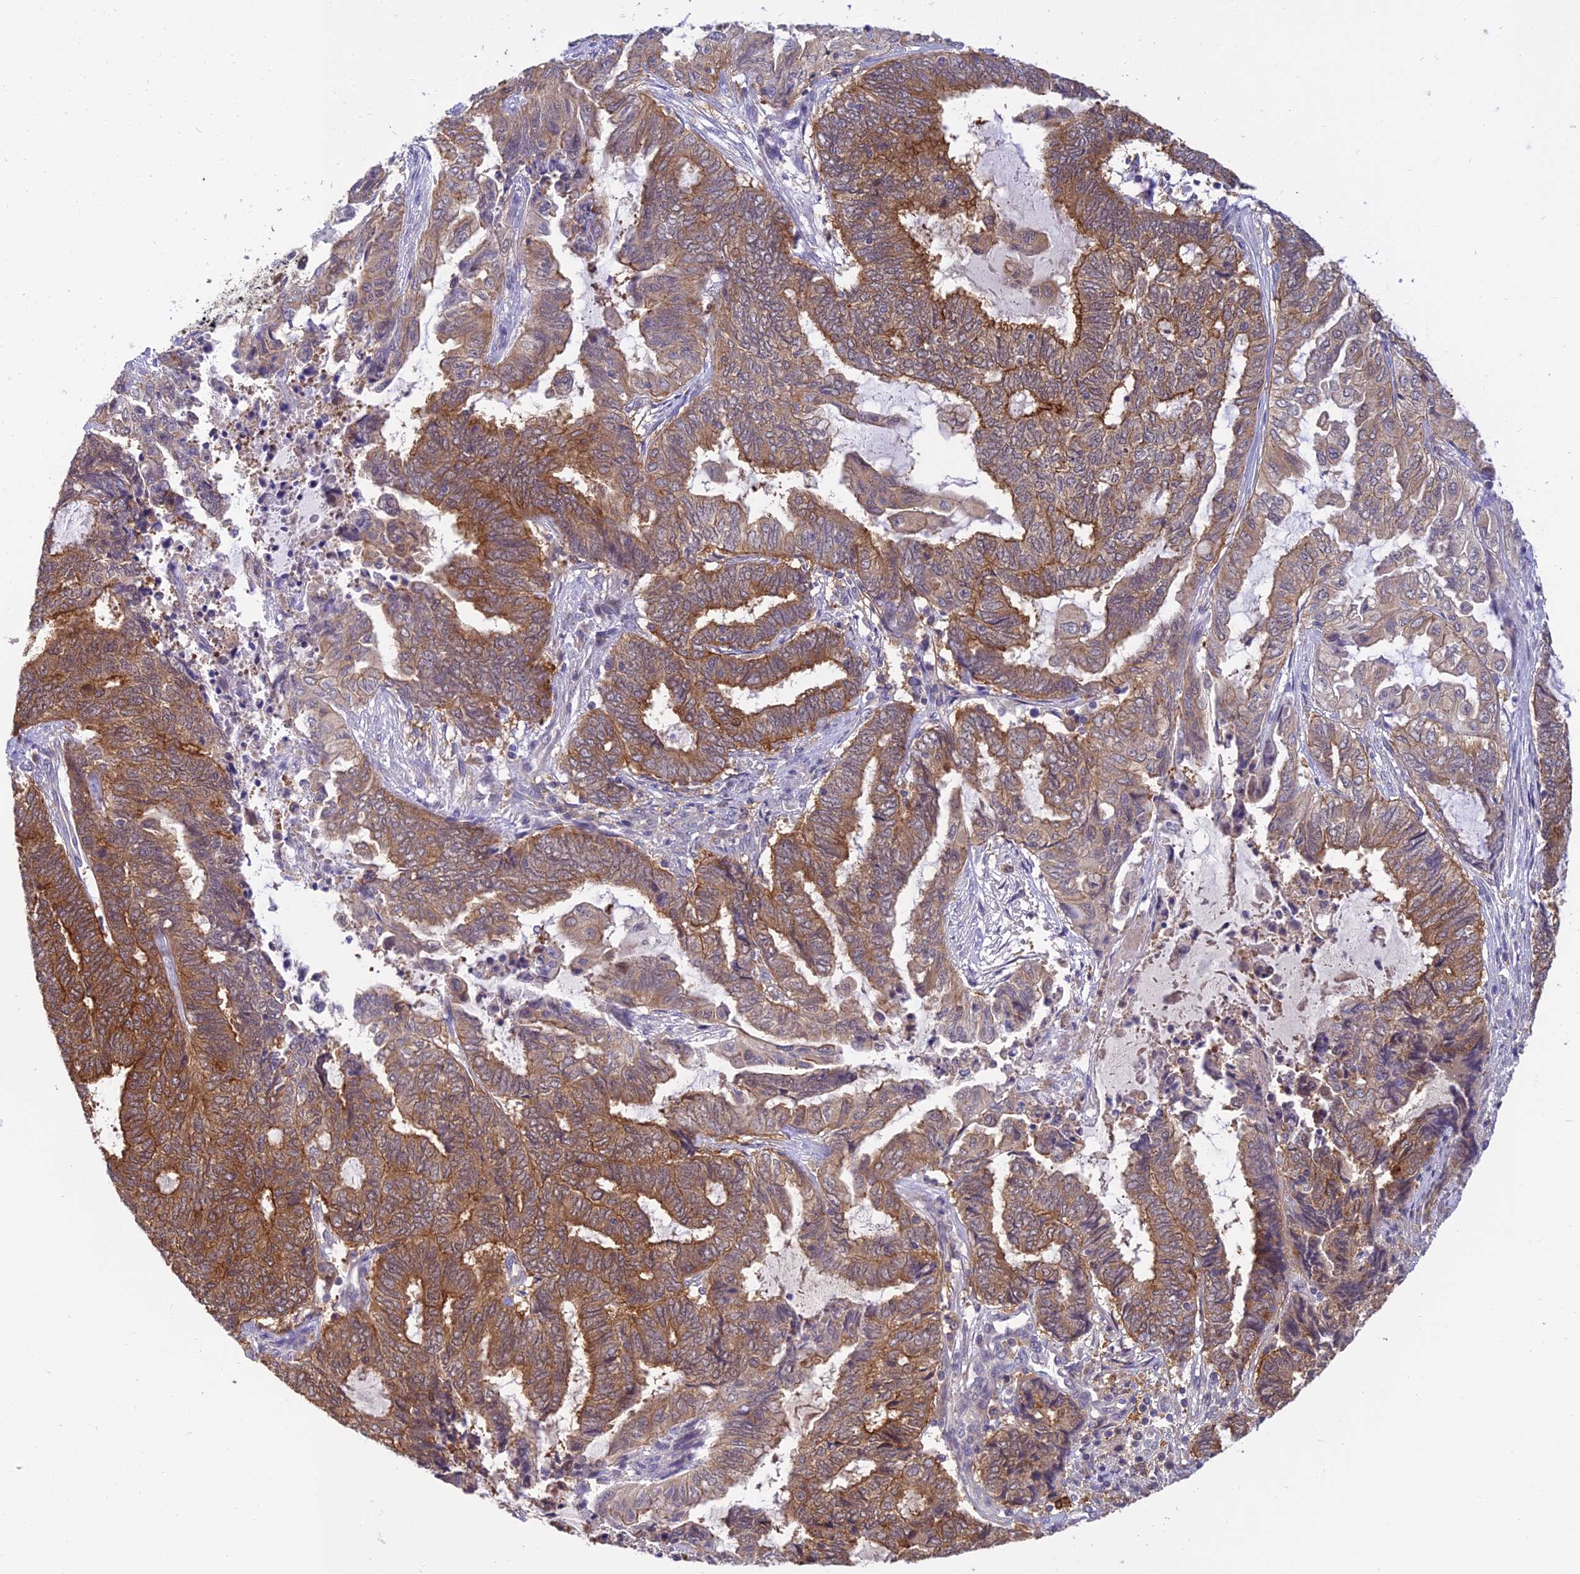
{"staining": {"intensity": "moderate", "quantity": ">75%", "location": "cytoplasmic/membranous"}, "tissue": "endometrial cancer", "cell_type": "Tumor cells", "image_type": "cancer", "snomed": [{"axis": "morphology", "description": "Adenocarcinoma, NOS"}, {"axis": "topography", "description": "Uterus"}, {"axis": "topography", "description": "Endometrium"}], "caption": "Immunohistochemical staining of endometrial adenocarcinoma exhibits medium levels of moderate cytoplasmic/membranous protein staining in approximately >75% of tumor cells. (IHC, brightfield microscopy, high magnification).", "gene": "UBE2G1", "patient": {"sex": "female", "age": 70}}